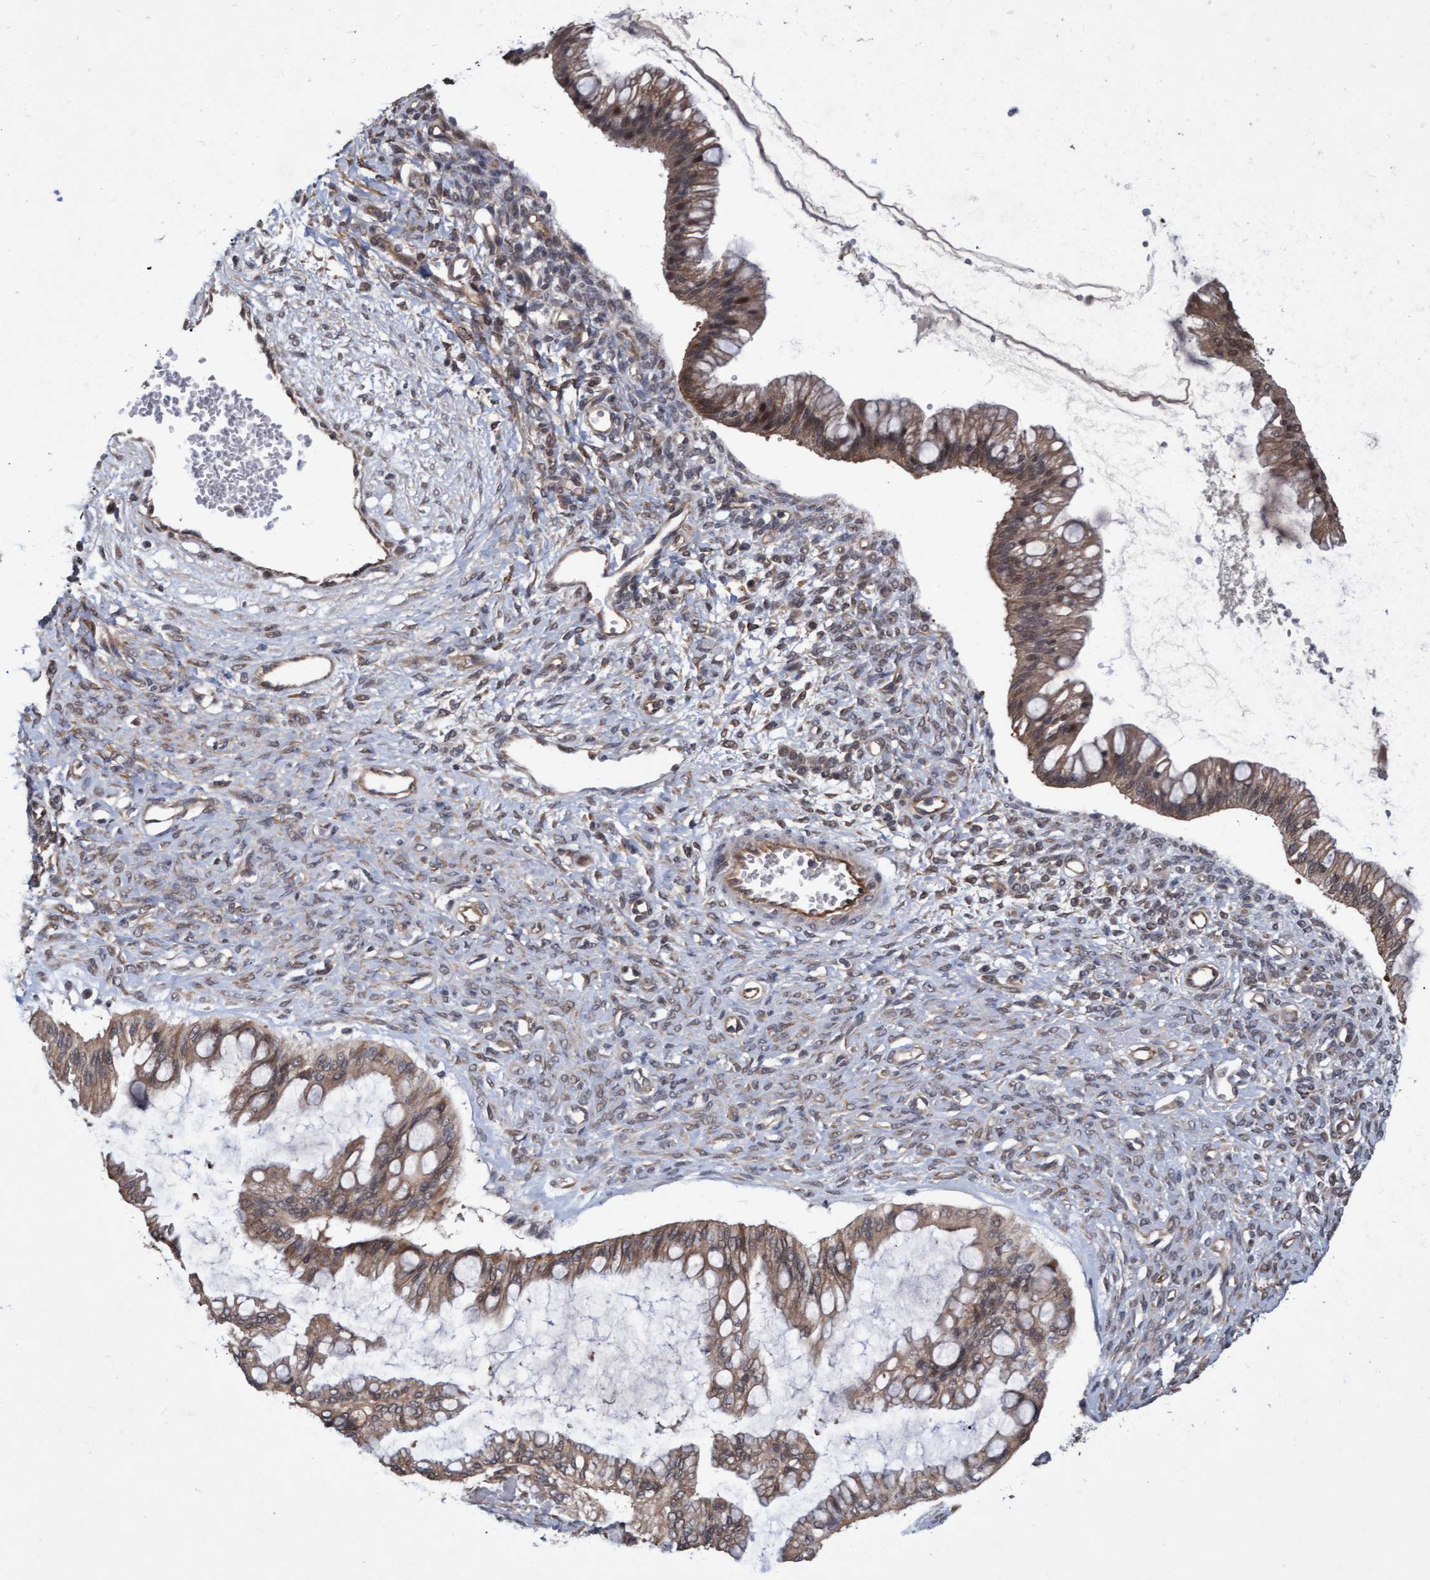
{"staining": {"intensity": "weak", "quantity": ">75%", "location": "cytoplasmic/membranous,nuclear"}, "tissue": "ovarian cancer", "cell_type": "Tumor cells", "image_type": "cancer", "snomed": [{"axis": "morphology", "description": "Cystadenocarcinoma, mucinous, NOS"}, {"axis": "topography", "description": "Ovary"}], "caption": "Brown immunohistochemical staining in human ovarian cancer exhibits weak cytoplasmic/membranous and nuclear positivity in about >75% of tumor cells.", "gene": "PSMB6", "patient": {"sex": "female", "age": 73}}